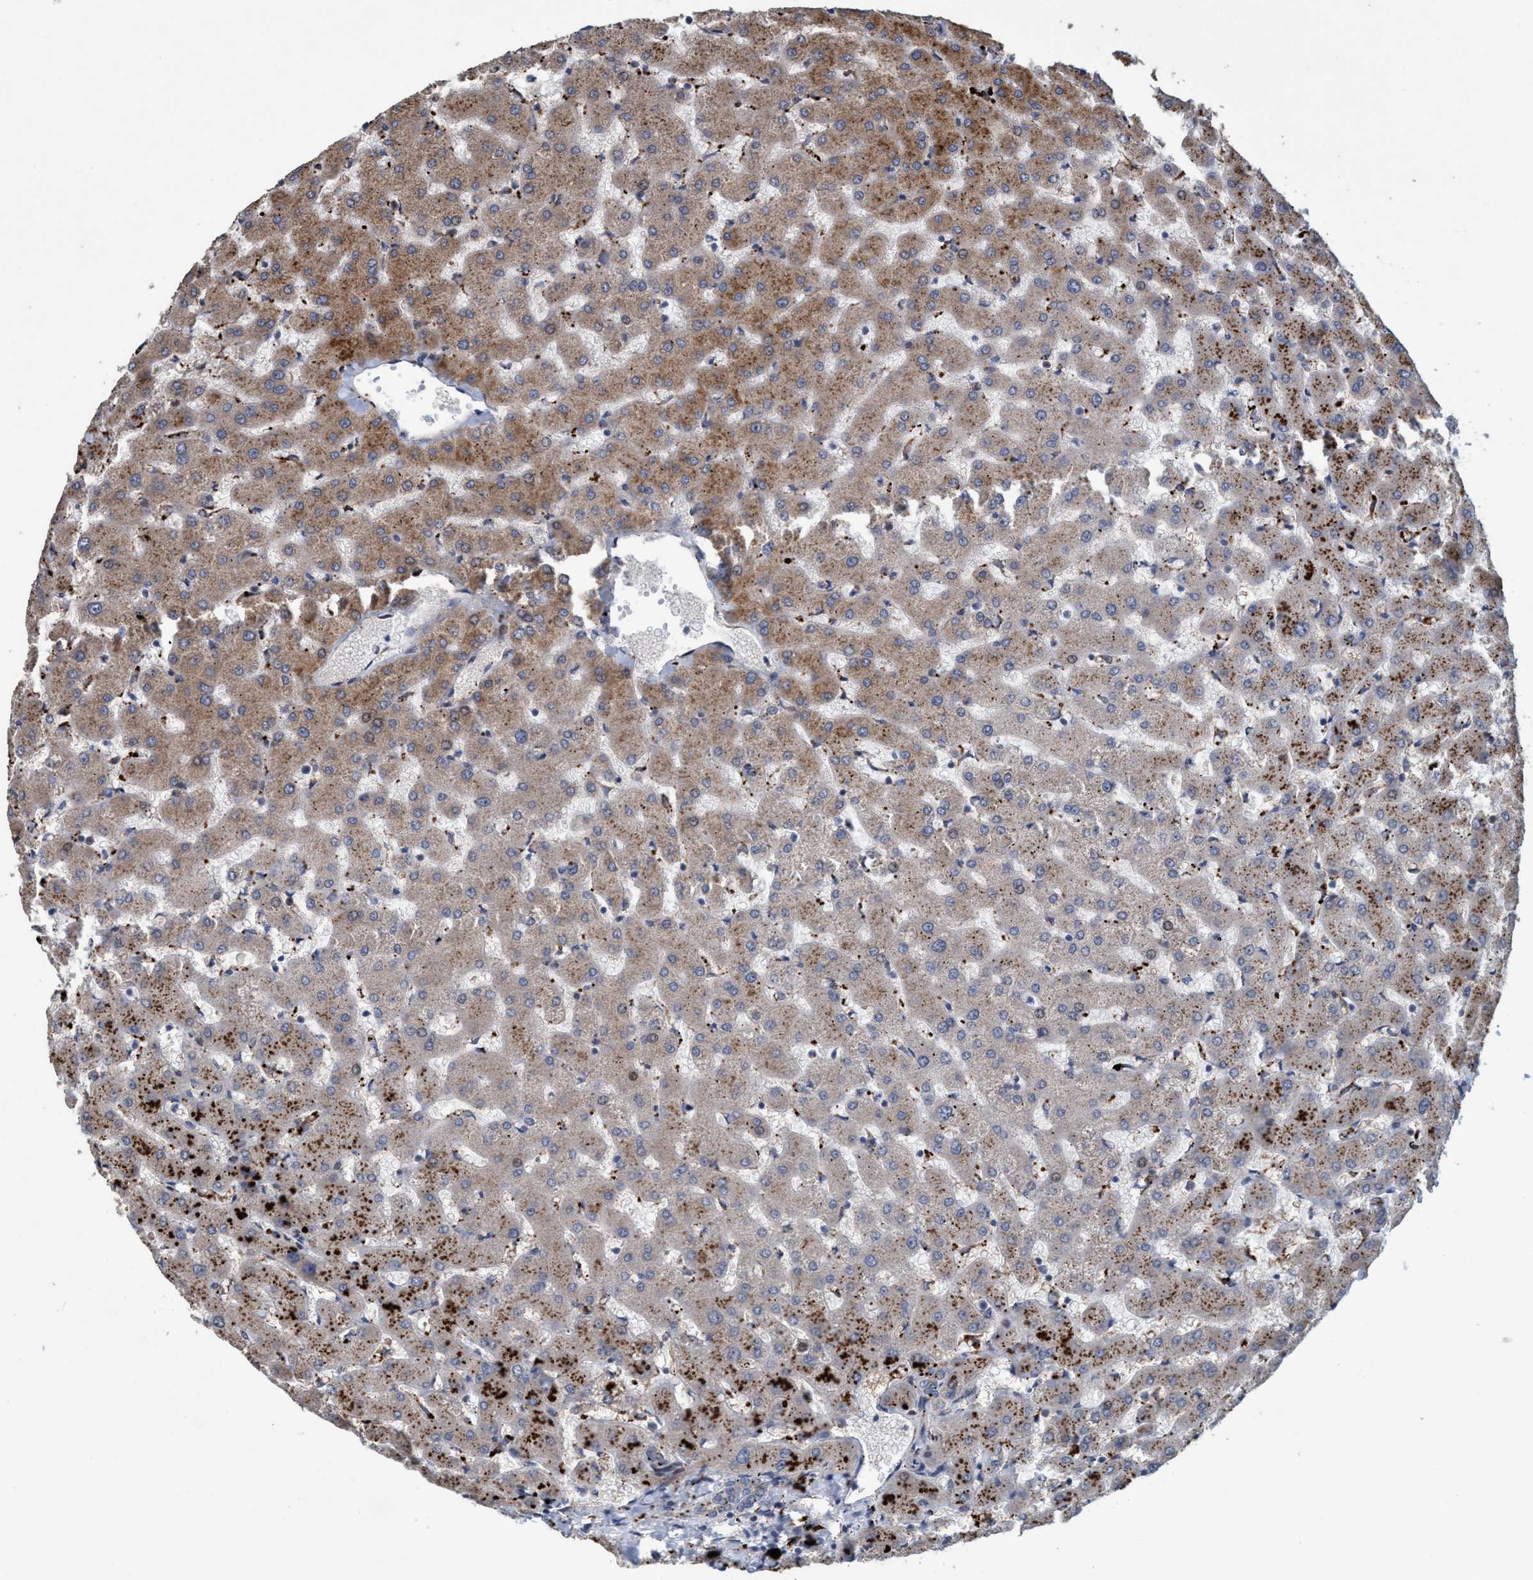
{"staining": {"intensity": "negative", "quantity": "none", "location": "none"}, "tissue": "liver", "cell_type": "Cholangiocytes", "image_type": "normal", "snomed": [{"axis": "morphology", "description": "Normal tissue, NOS"}, {"axis": "topography", "description": "Liver"}], "caption": "Liver was stained to show a protein in brown. There is no significant expression in cholangiocytes. (Stains: DAB immunohistochemistry with hematoxylin counter stain, Microscopy: brightfield microscopy at high magnification).", "gene": "BBS9", "patient": {"sex": "female", "age": 63}}